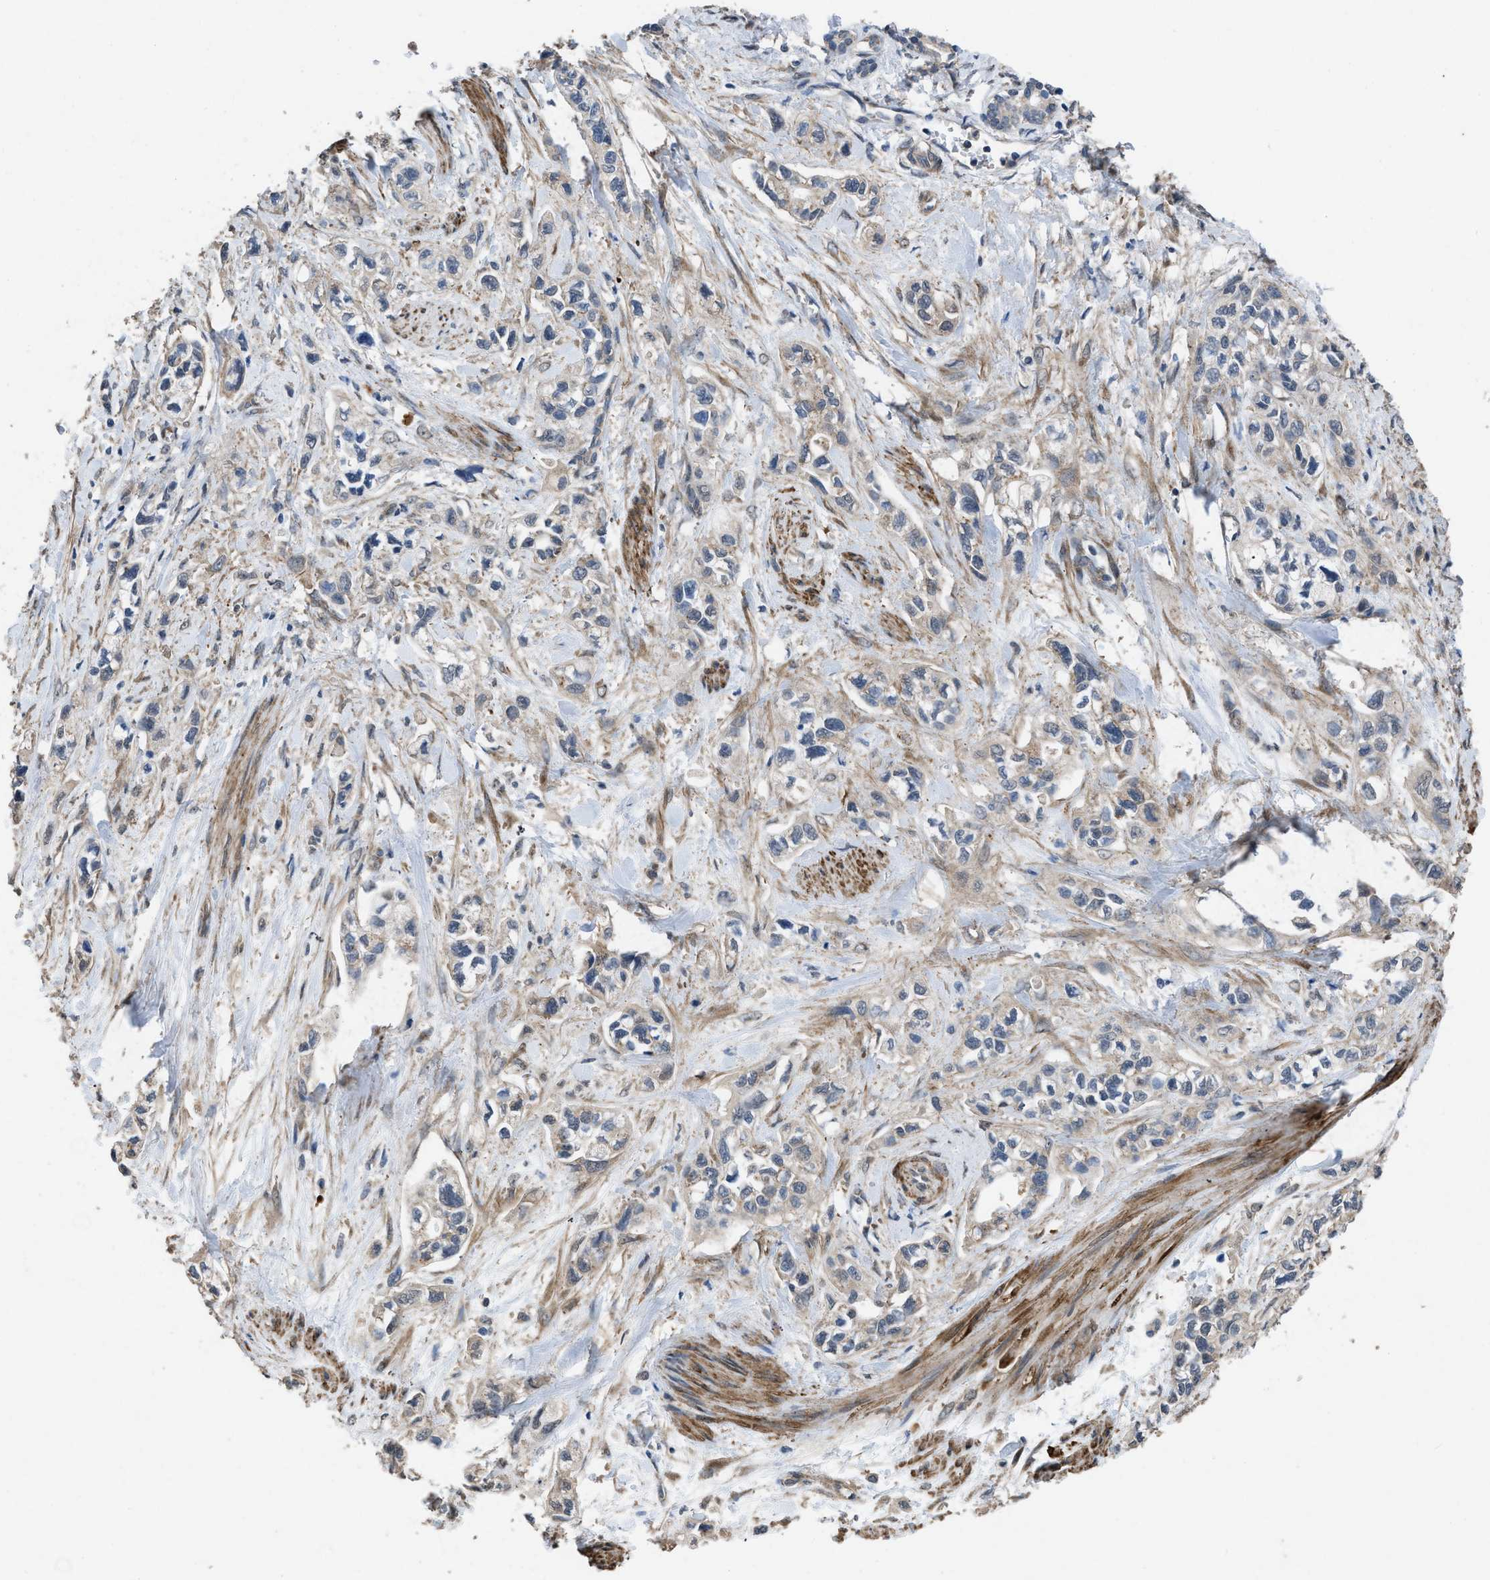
{"staining": {"intensity": "weak", "quantity": "<25%", "location": "cytoplasmic/membranous"}, "tissue": "pancreatic cancer", "cell_type": "Tumor cells", "image_type": "cancer", "snomed": [{"axis": "morphology", "description": "Adenocarcinoma, NOS"}, {"axis": "topography", "description": "Pancreas"}], "caption": "Micrograph shows no significant protein positivity in tumor cells of adenocarcinoma (pancreatic).", "gene": "ARL6", "patient": {"sex": "male", "age": 74}}